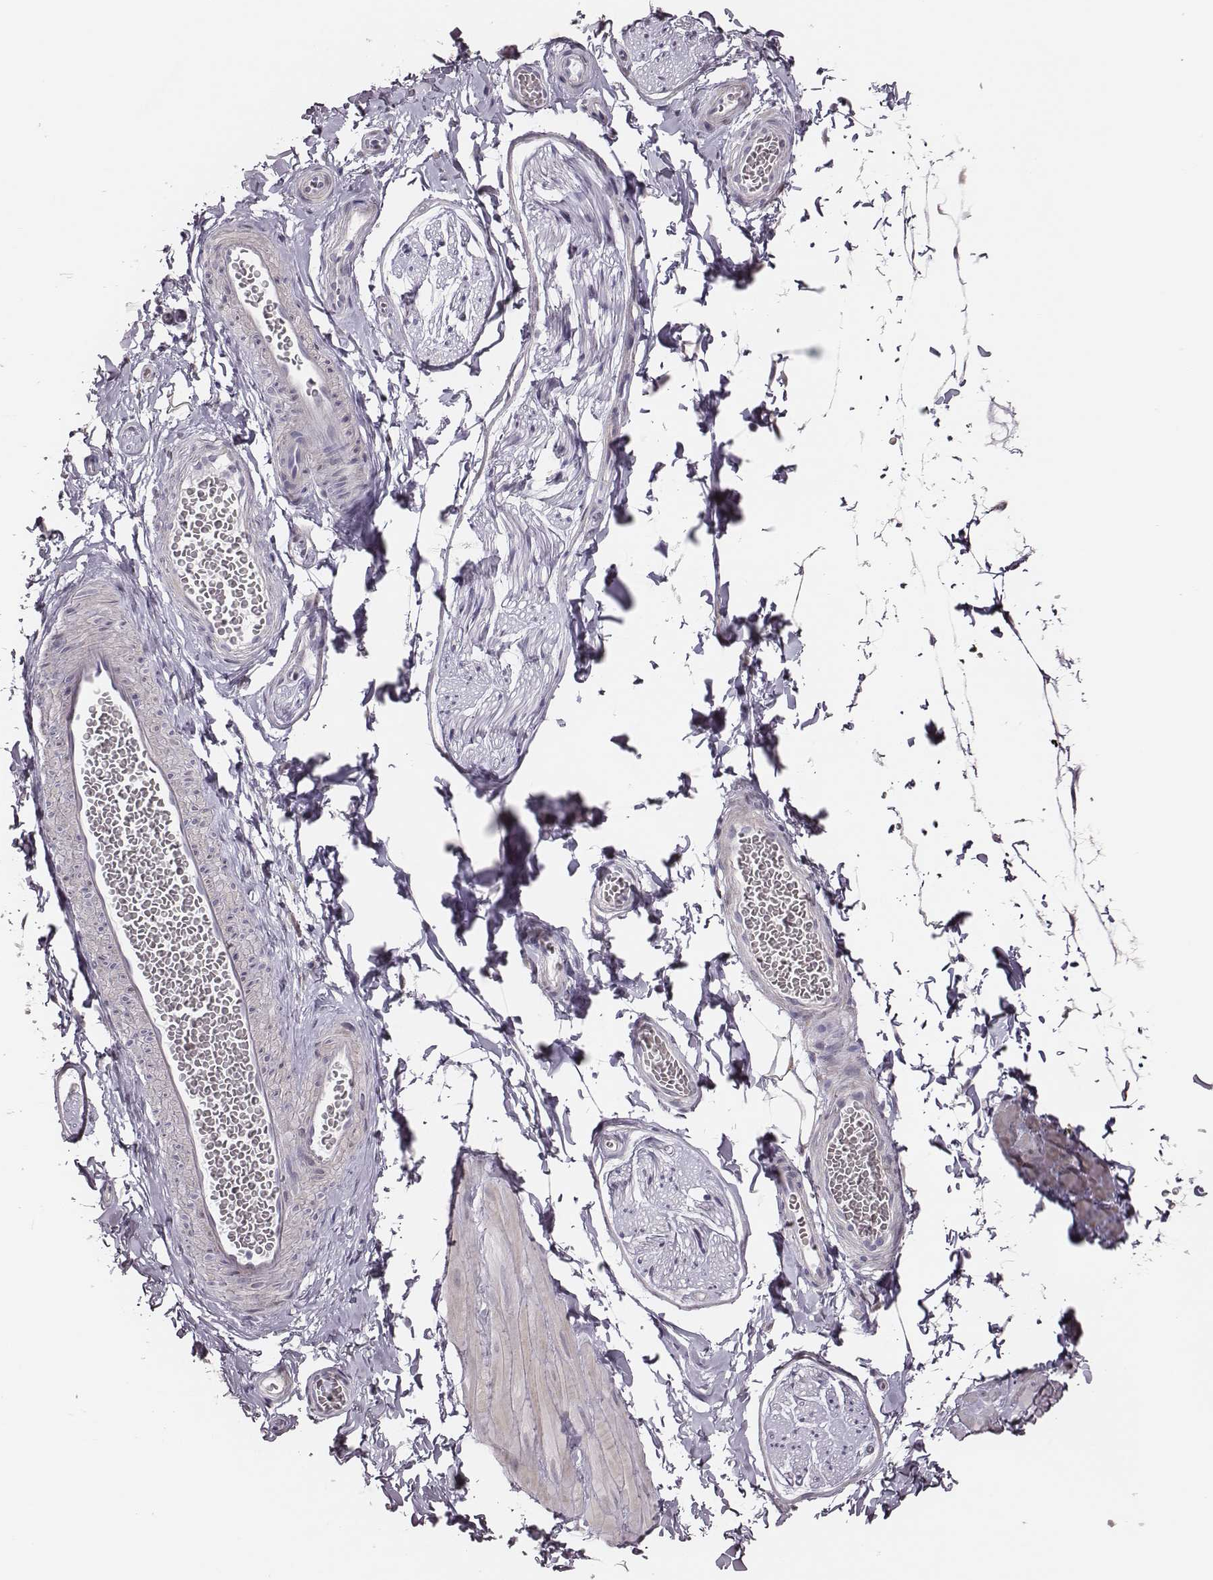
{"staining": {"intensity": "negative", "quantity": "none", "location": "none"}, "tissue": "adipose tissue", "cell_type": "Adipocytes", "image_type": "normal", "snomed": [{"axis": "morphology", "description": "Normal tissue, NOS"}, {"axis": "topography", "description": "Smooth muscle"}, {"axis": "topography", "description": "Peripheral nerve tissue"}], "caption": "This is a image of immunohistochemistry staining of benign adipose tissue, which shows no positivity in adipocytes.", "gene": "SCML2", "patient": {"sex": "male", "age": 22}}